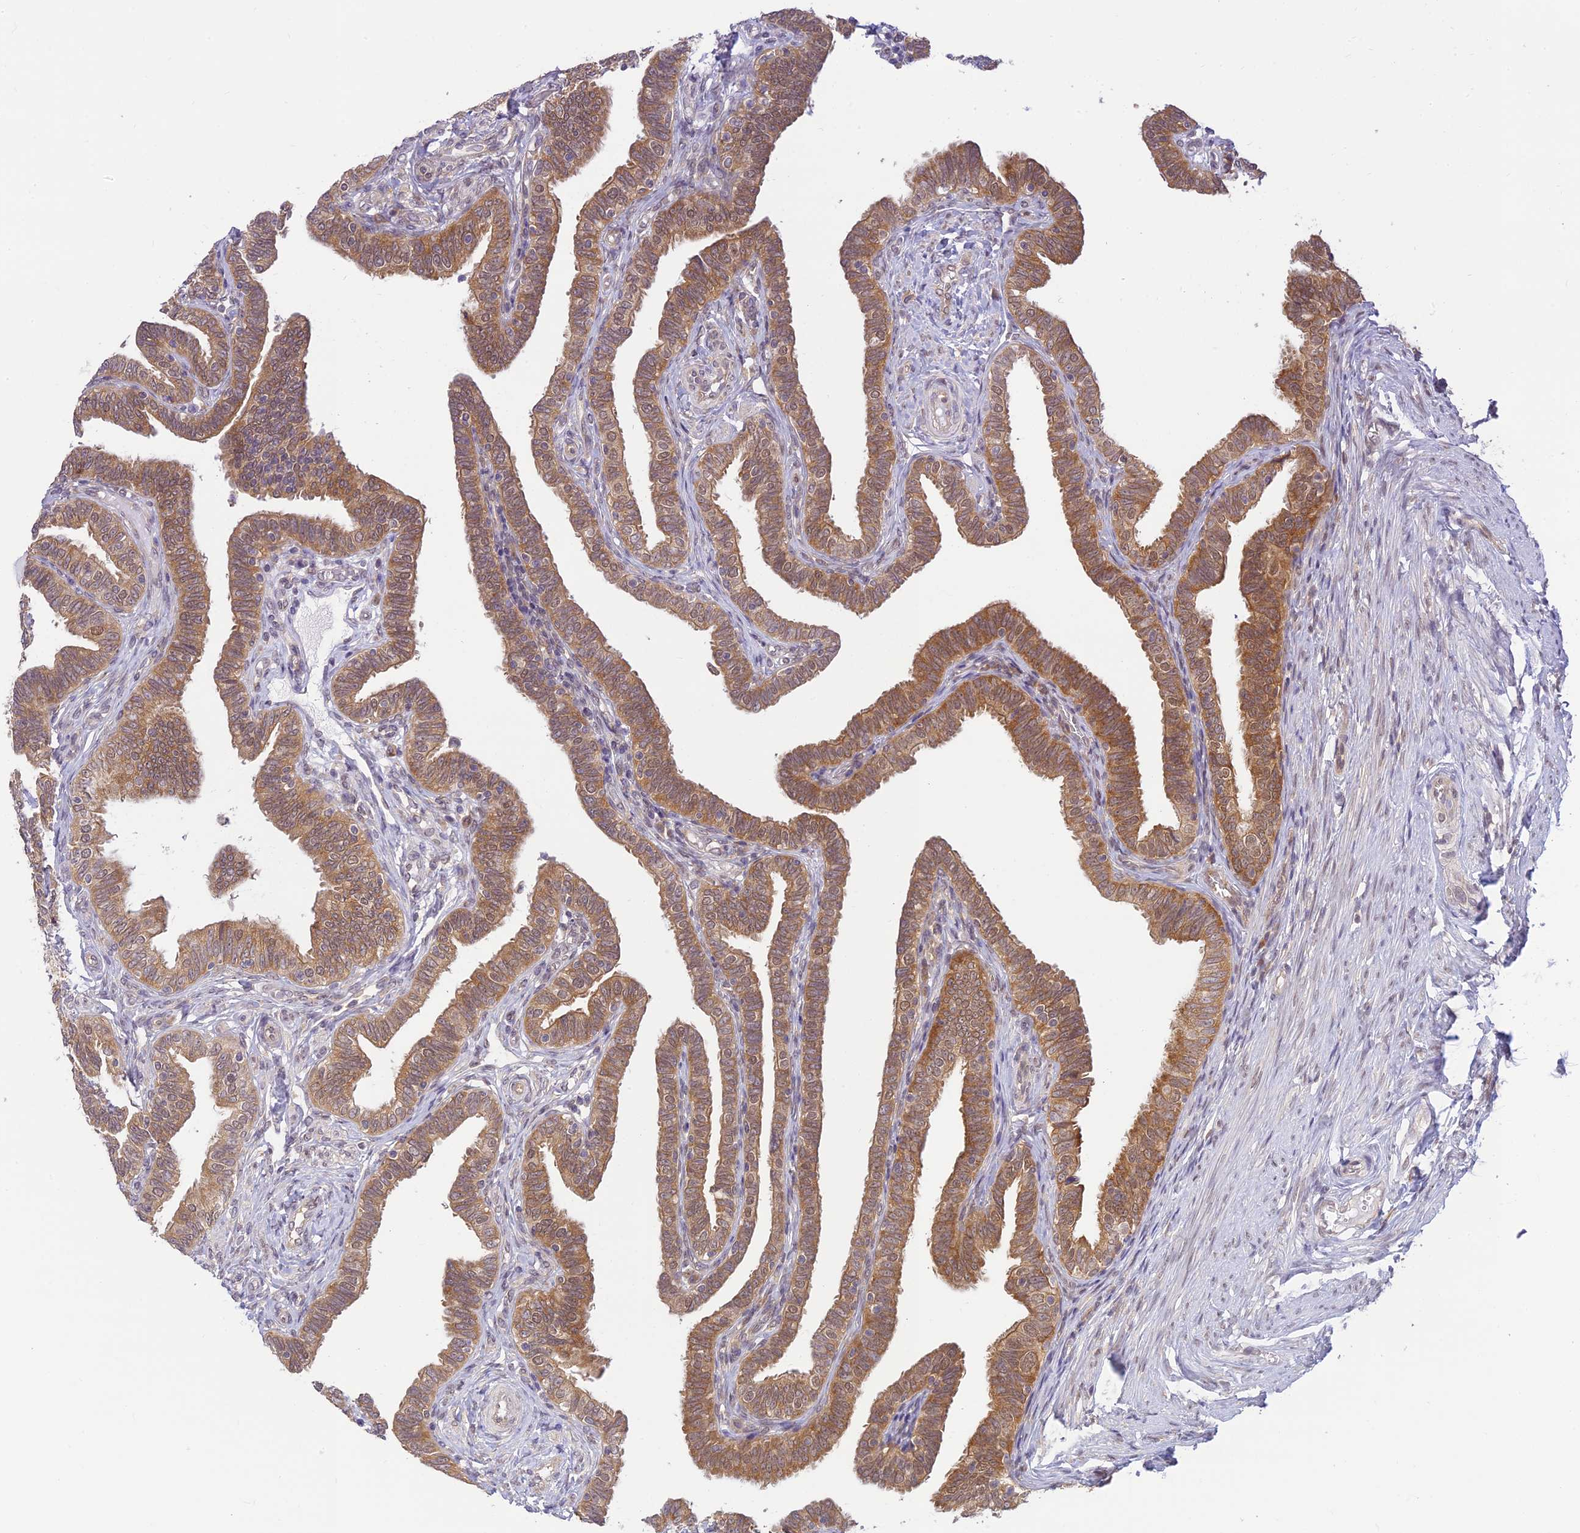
{"staining": {"intensity": "moderate", "quantity": ">75%", "location": "cytoplasmic/membranous,nuclear"}, "tissue": "fallopian tube", "cell_type": "Glandular cells", "image_type": "normal", "snomed": [{"axis": "morphology", "description": "Normal tissue, NOS"}, {"axis": "topography", "description": "Fallopian tube"}], "caption": "About >75% of glandular cells in unremarkable fallopian tube show moderate cytoplasmic/membranous,nuclear protein positivity as visualized by brown immunohistochemical staining.", "gene": "SKIC8", "patient": {"sex": "female", "age": 39}}